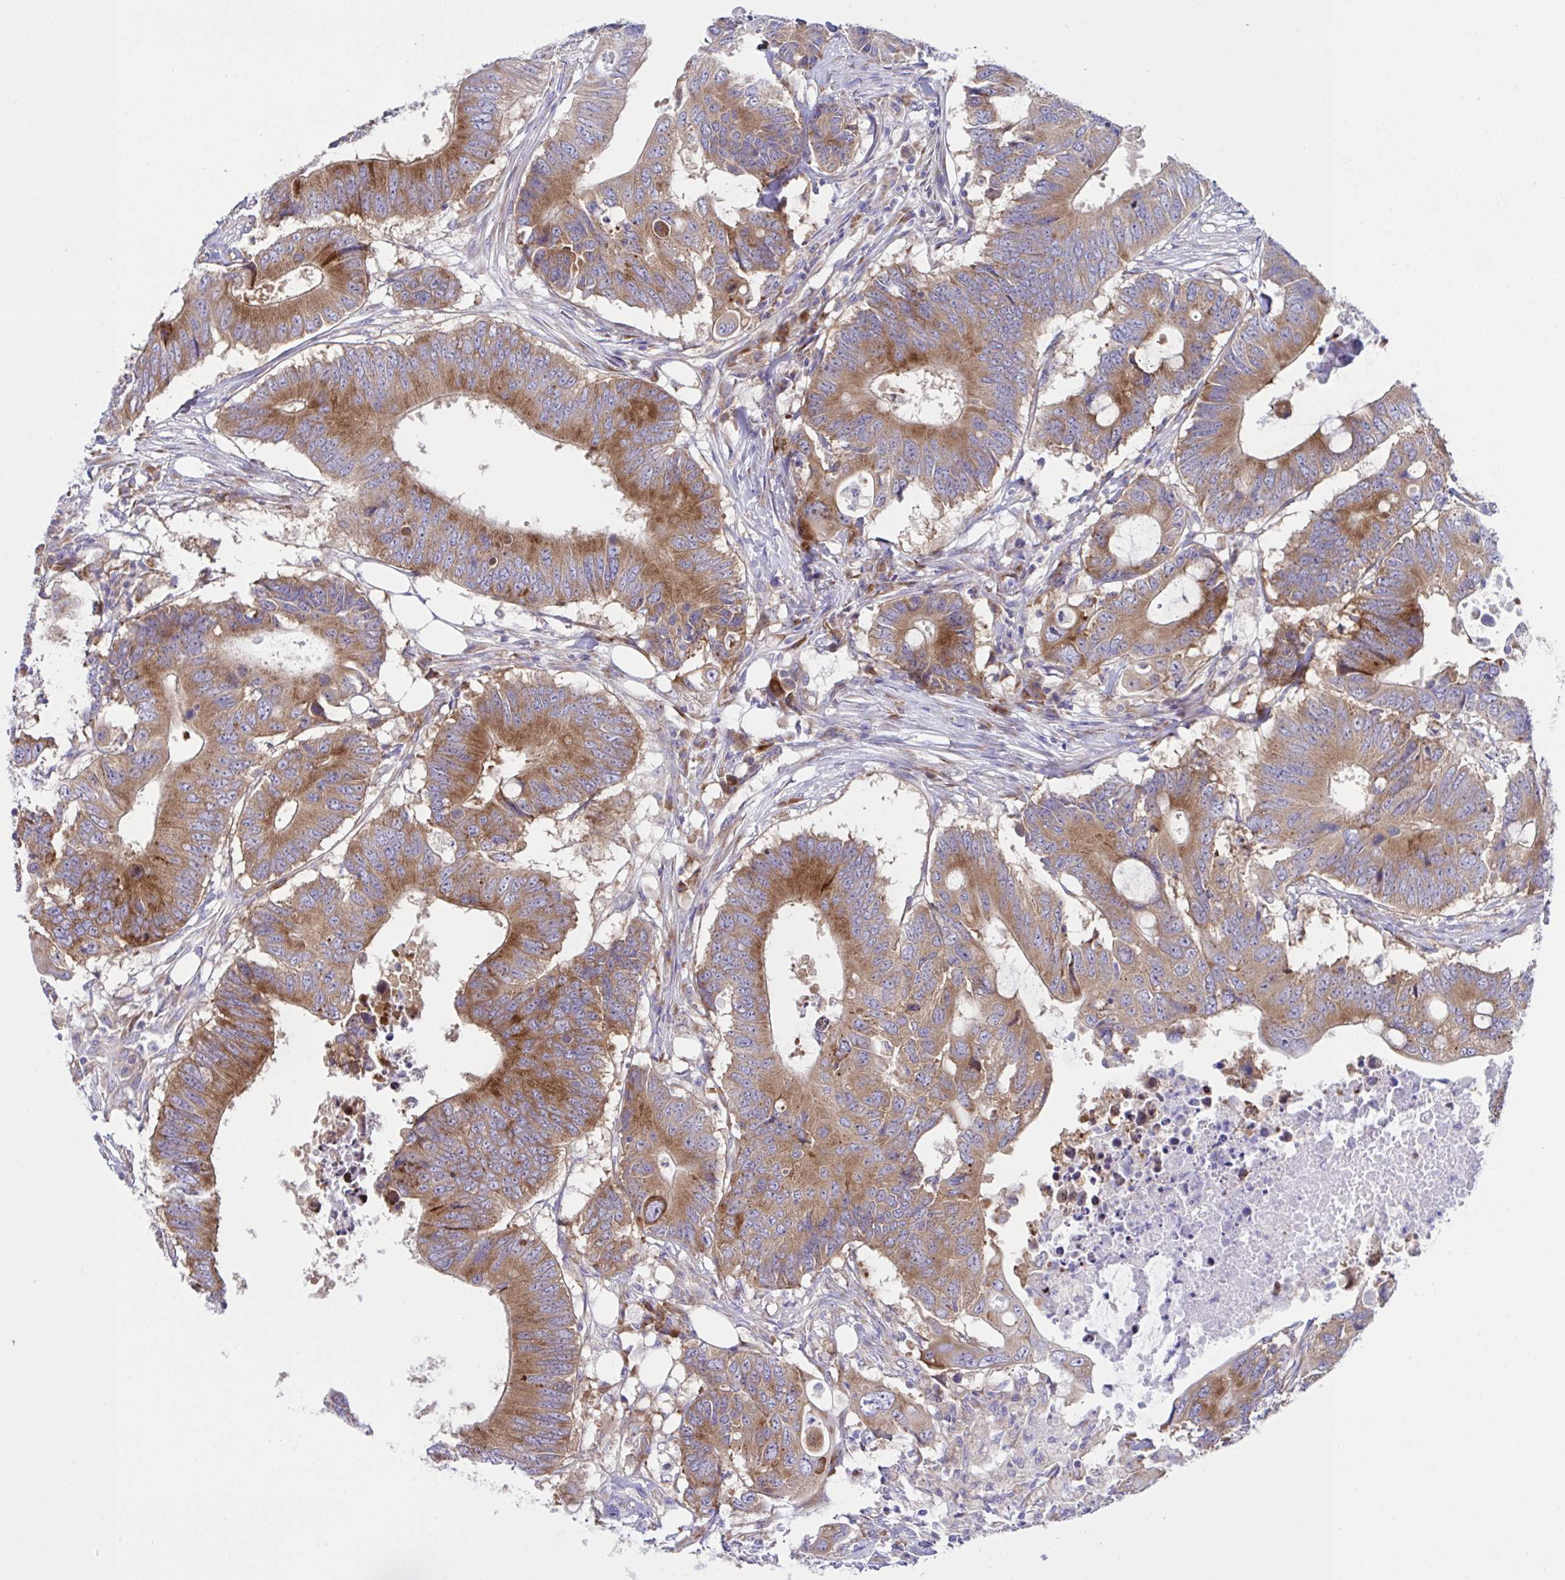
{"staining": {"intensity": "moderate", "quantity": ">75%", "location": "cytoplasmic/membranous"}, "tissue": "colorectal cancer", "cell_type": "Tumor cells", "image_type": "cancer", "snomed": [{"axis": "morphology", "description": "Adenocarcinoma, NOS"}, {"axis": "topography", "description": "Colon"}], "caption": "Protein positivity by immunohistochemistry (IHC) exhibits moderate cytoplasmic/membranous positivity in about >75% of tumor cells in colorectal cancer (adenocarcinoma).", "gene": "FAU", "patient": {"sex": "male", "age": 71}}